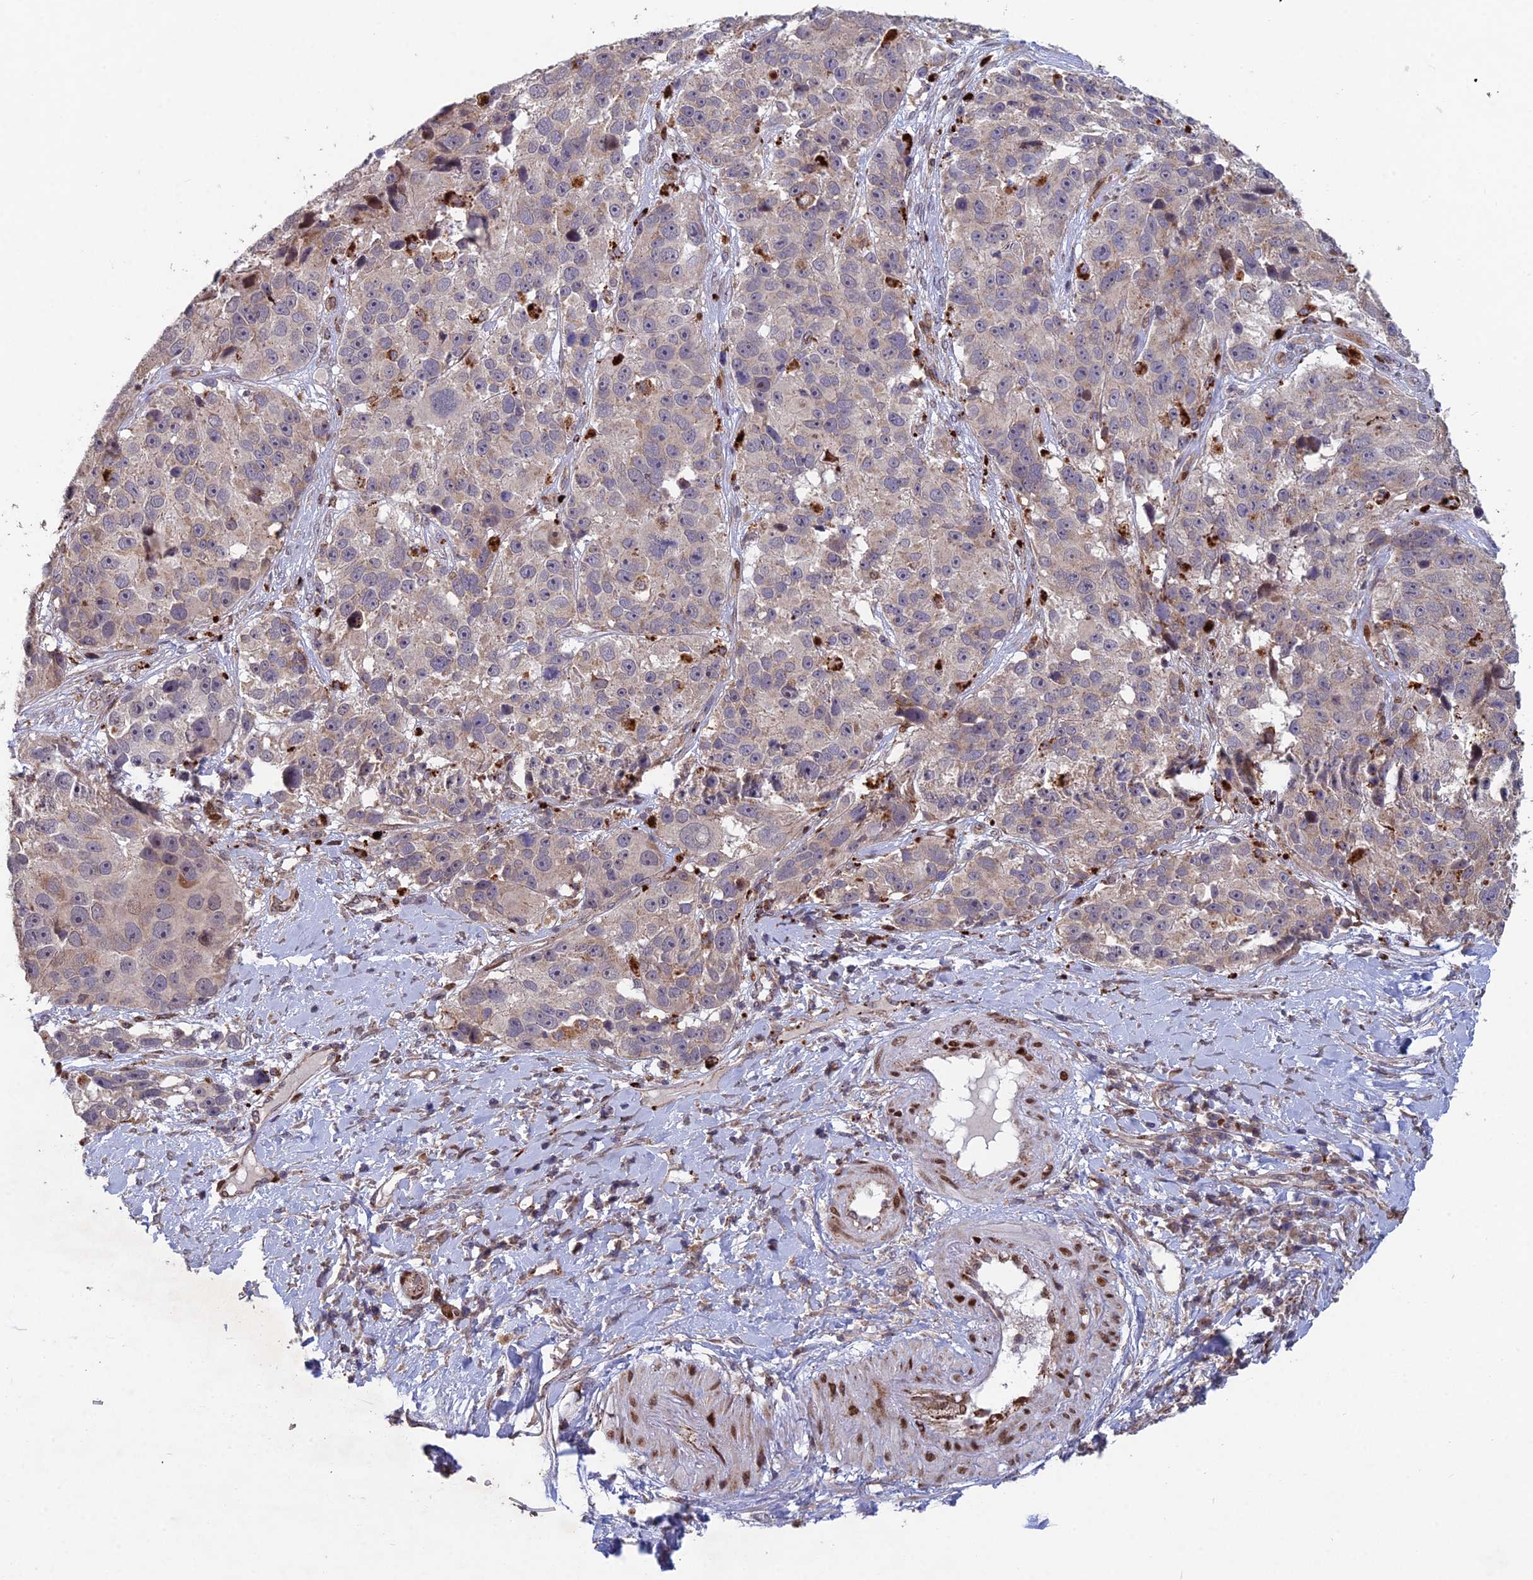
{"staining": {"intensity": "weak", "quantity": "<25%", "location": "cytoplasmic/membranous"}, "tissue": "melanoma", "cell_type": "Tumor cells", "image_type": "cancer", "snomed": [{"axis": "morphology", "description": "Malignant melanoma, NOS"}, {"axis": "topography", "description": "Skin"}], "caption": "Human malignant melanoma stained for a protein using IHC reveals no staining in tumor cells.", "gene": "FOXS1", "patient": {"sex": "male", "age": 84}}